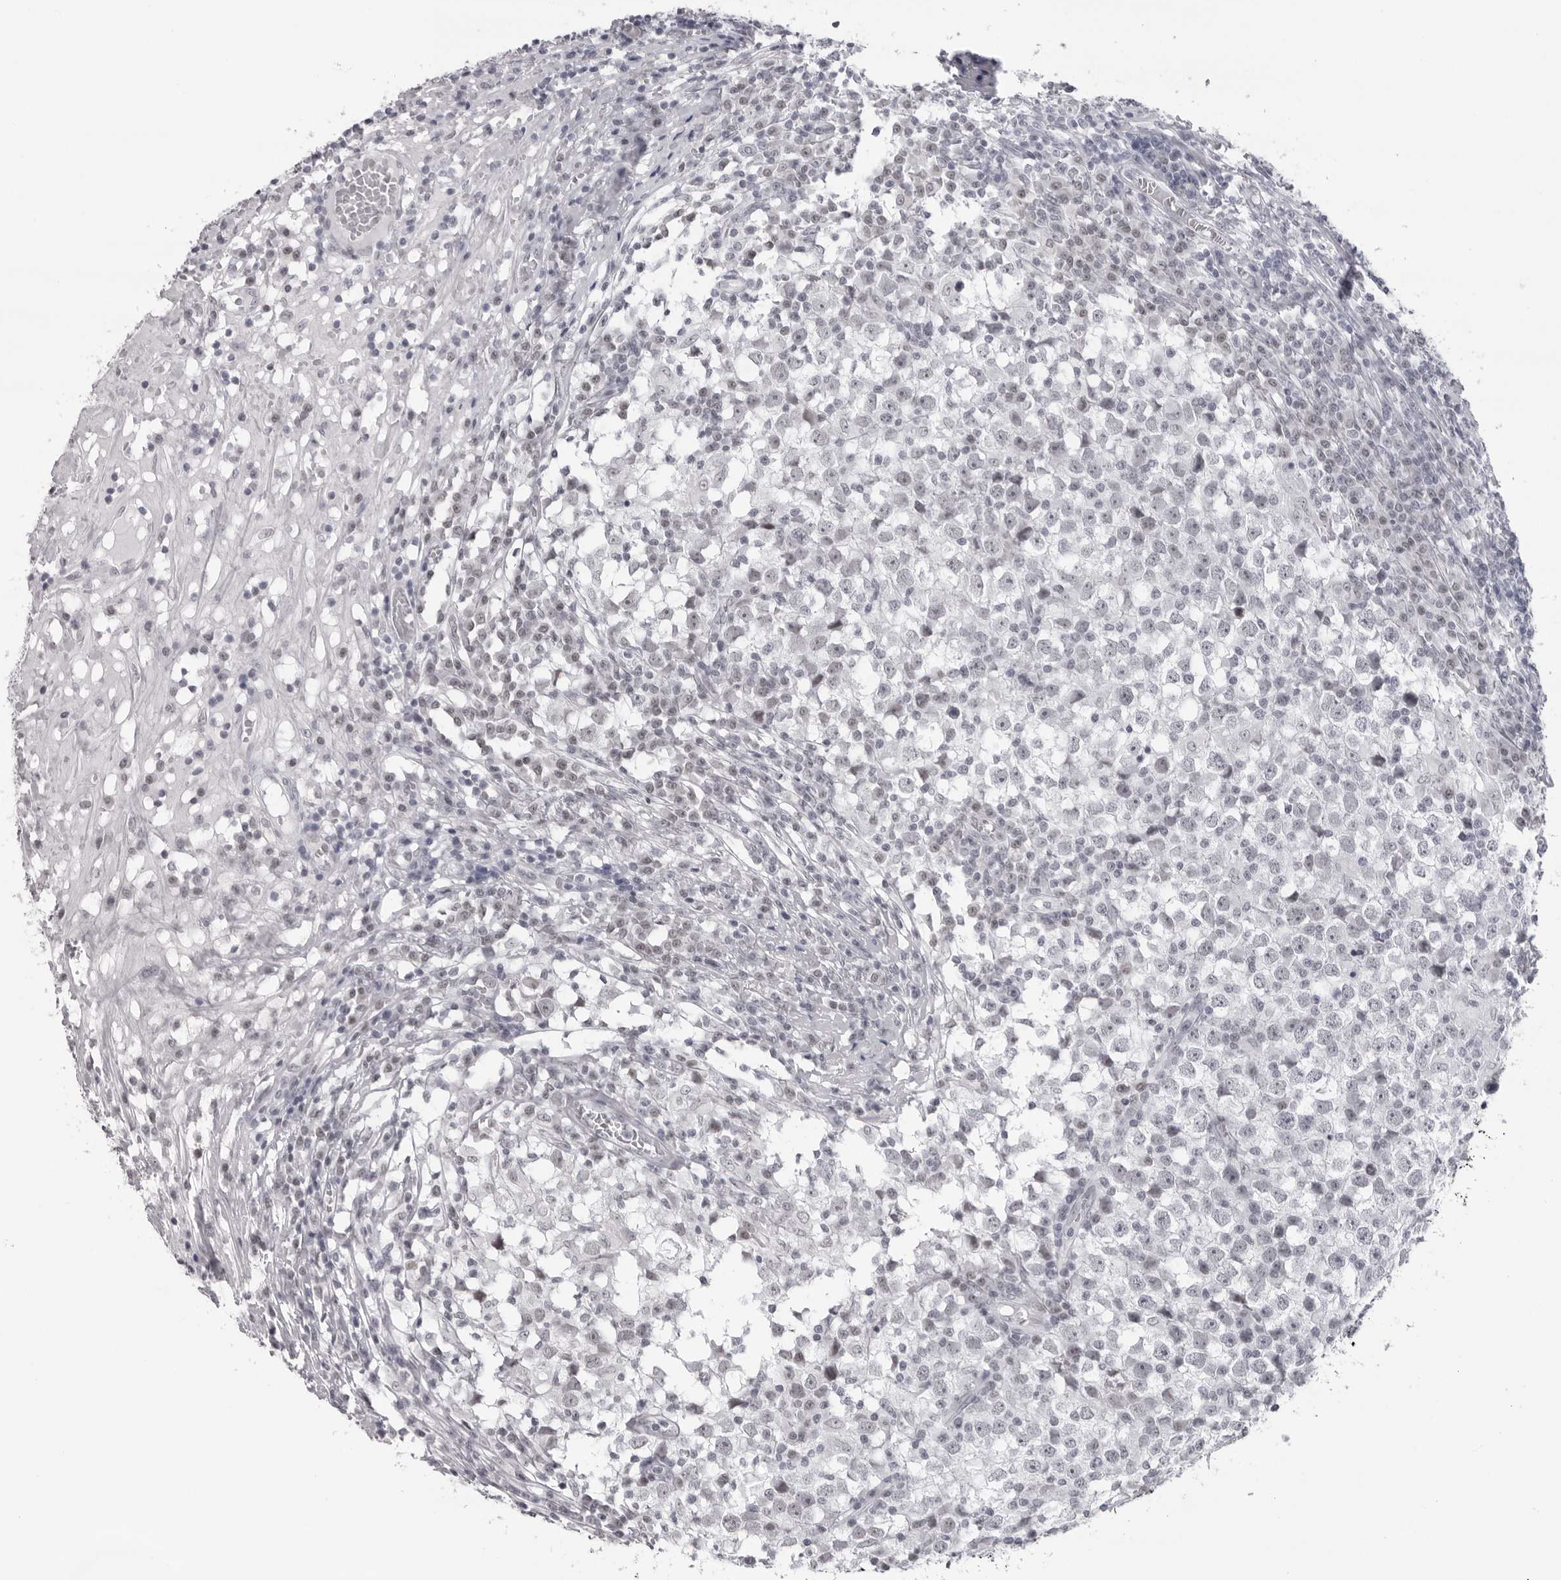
{"staining": {"intensity": "negative", "quantity": "none", "location": "none"}, "tissue": "testis cancer", "cell_type": "Tumor cells", "image_type": "cancer", "snomed": [{"axis": "morphology", "description": "Seminoma, NOS"}, {"axis": "topography", "description": "Testis"}], "caption": "The photomicrograph reveals no staining of tumor cells in testis cancer.", "gene": "ESPN", "patient": {"sex": "male", "age": 65}}